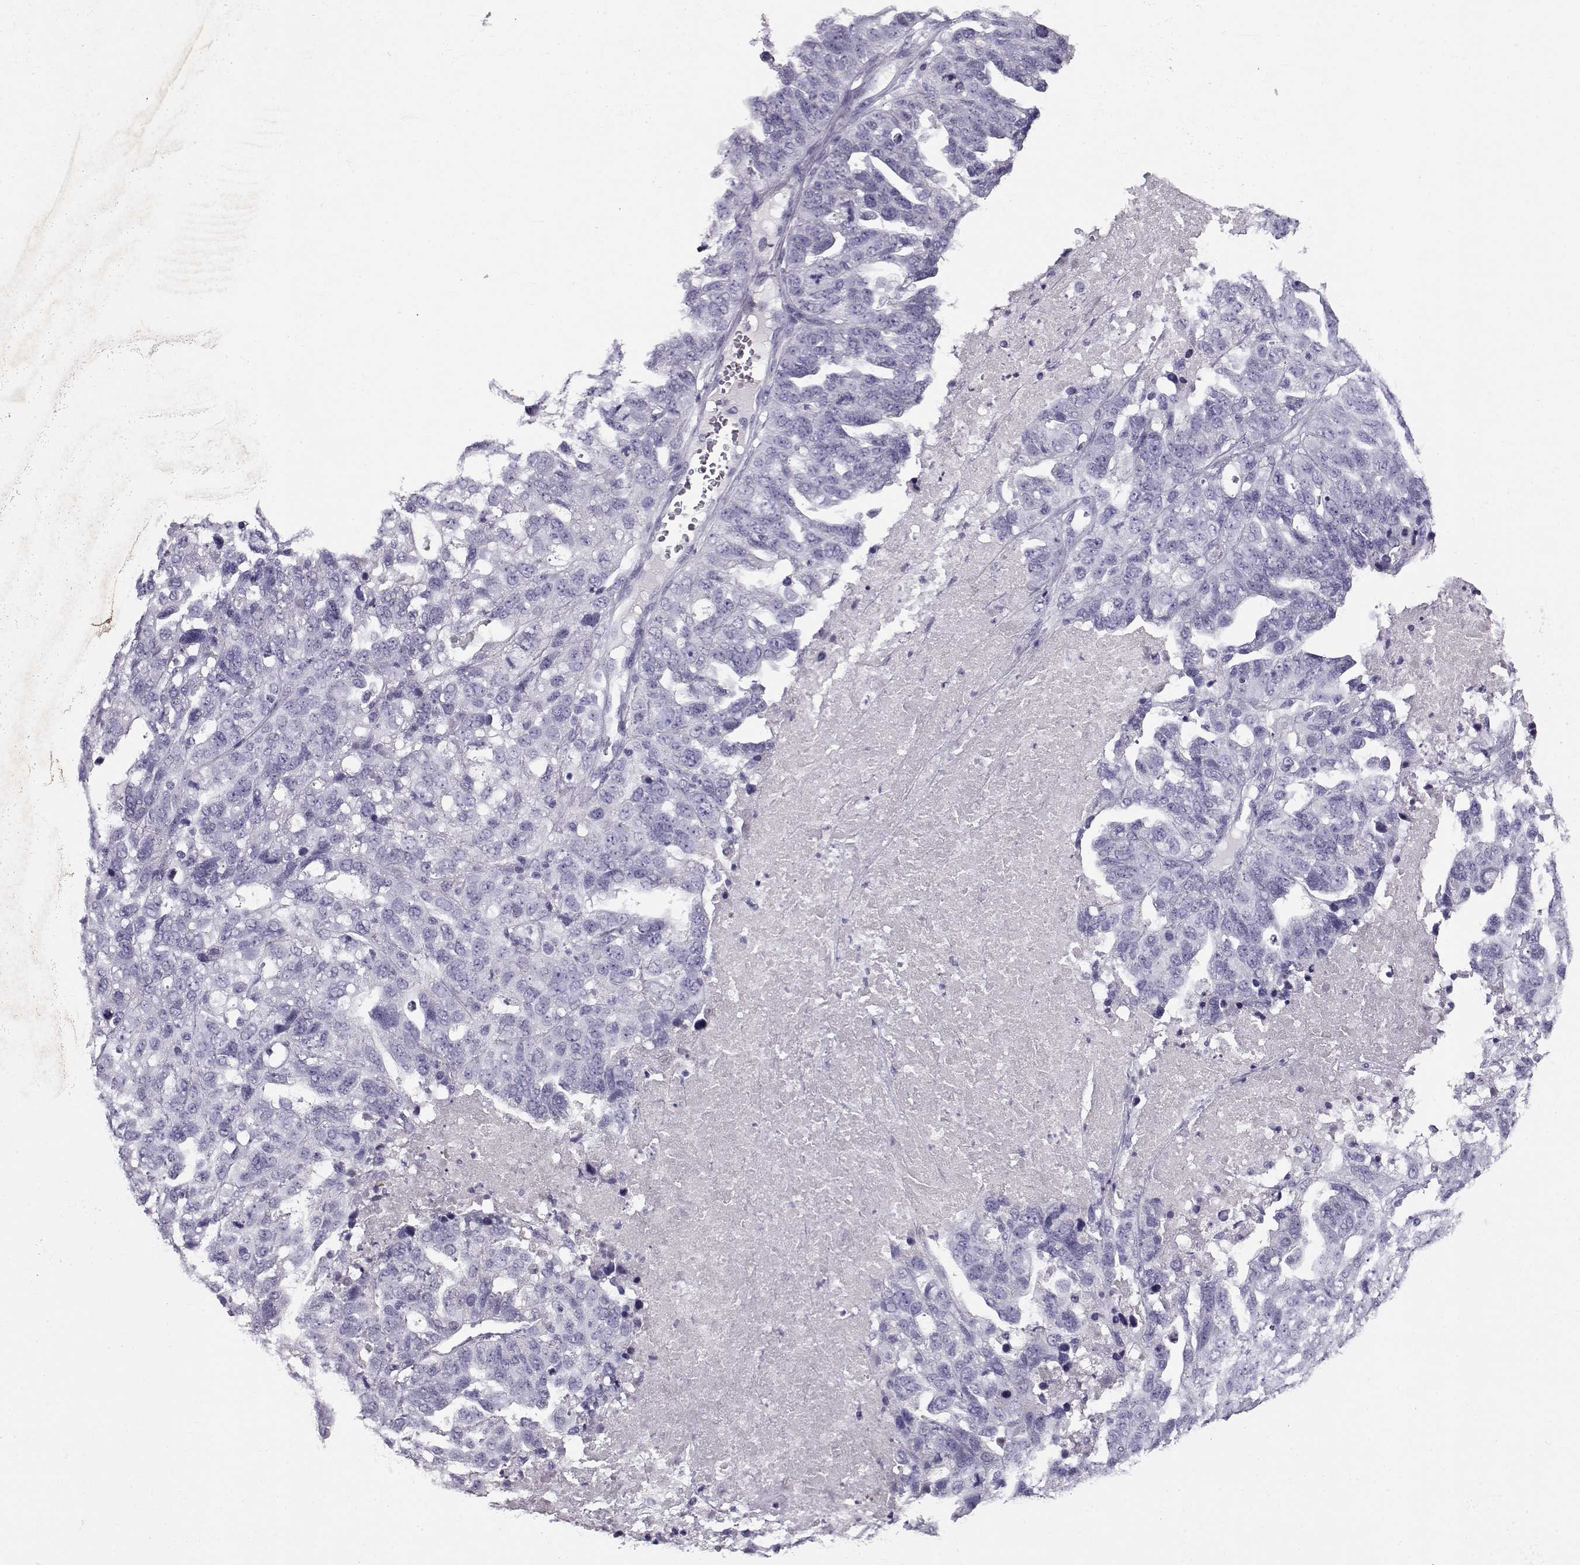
{"staining": {"intensity": "negative", "quantity": "none", "location": "none"}, "tissue": "ovarian cancer", "cell_type": "Tumor cells", "image_type": "cancer", "snomed": [{"axis": "morphology", "description": "Cystadenocarcinoma, serous, NOS"}, {"axis": "topography", "description": "Ovary"}], "caption": "There is no significant positivity in tumor cells of ovarian cancer (serous cystadenocarcinoma).", "gene": "GPR26", "patient": {"sex": "female", "age": 71}}